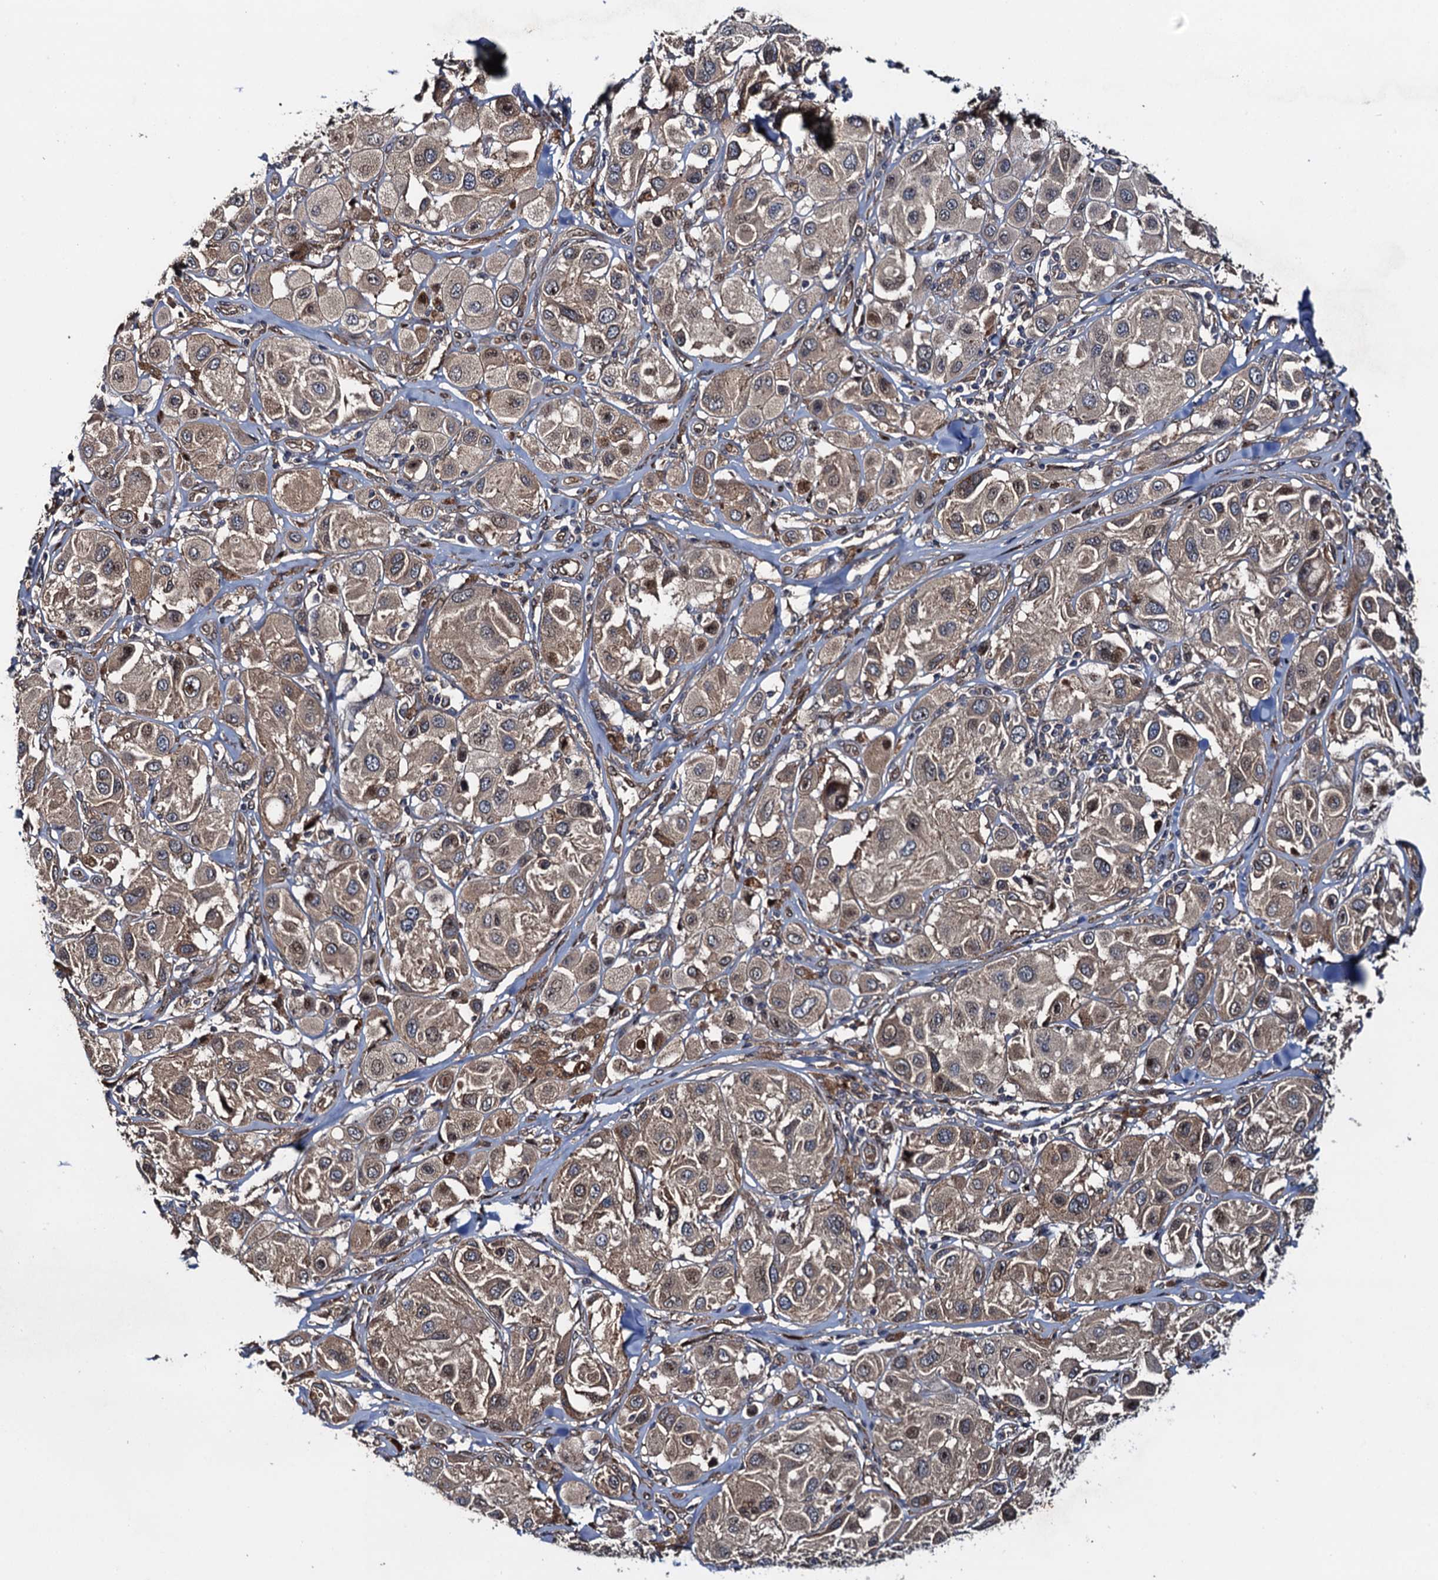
{"staining": {"intensity": "moderate", "quantity": ">75%", "location": "cytoplasmic/membranous,nuclear"}, "tissue": "melanoma", "cell_type": "Tumor cells", "image_type": "cancer", "snomed": [{"axis": "morphology", "description": "Malignant melanoma, Metastatic site"}, {"axis": "topography", "description": "Skin"}], "caption": "The micrograph reveals immunohistochemical staining of melanoma. There is moderate cytoplasmic/membranous and nuclear staining is appreciated in about >75% of tumor cells.", "gene": "RHOBTB1", "patient": {"sex": "male", "age": 41}}